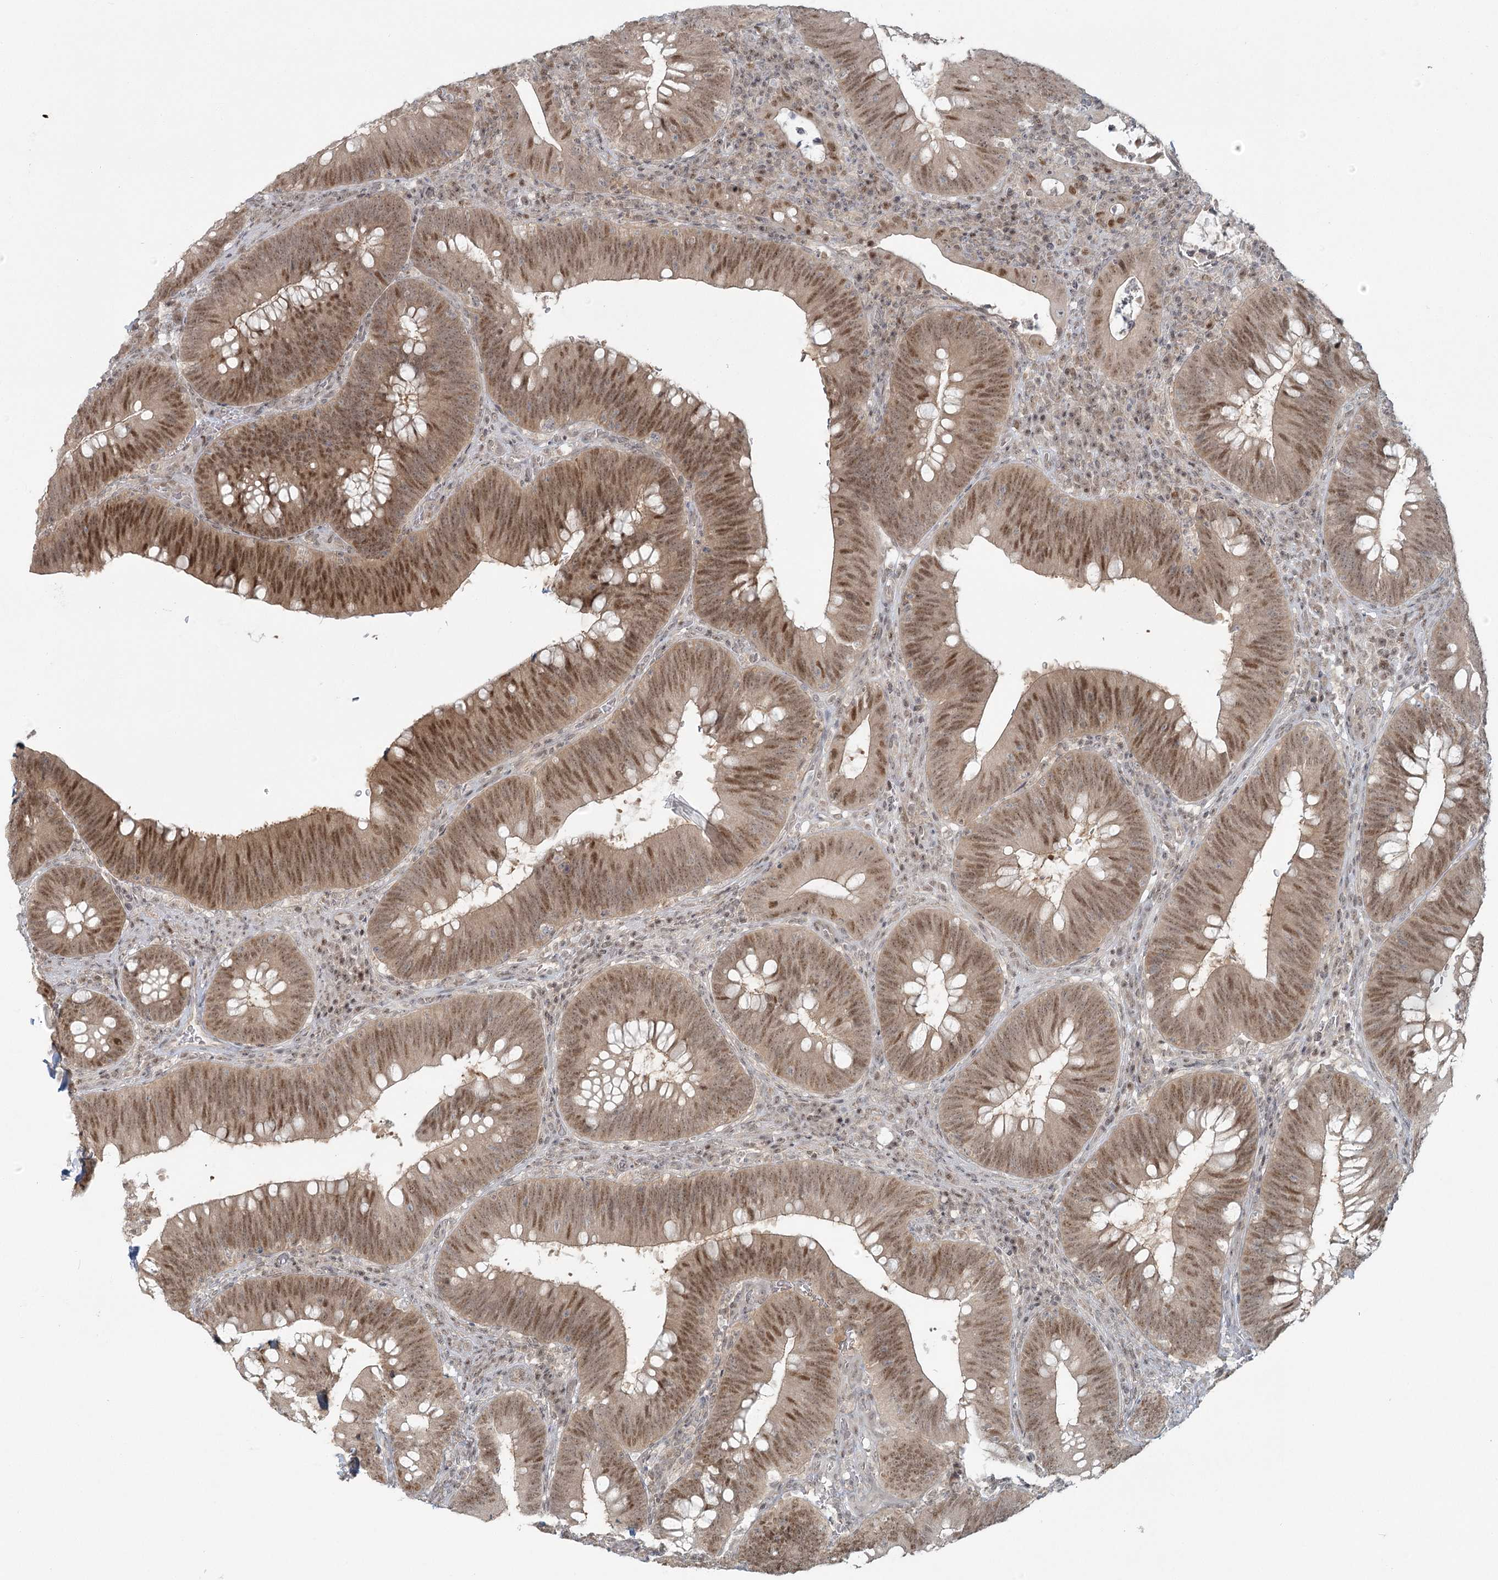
{"staining": {"intensity": "moderate", "quantity": ">75%", "location": "cytoplasmic/membranous,nuclear"}, "tissue": "colorectal cancer", "cell_type": "Tumor cells", "image_type": "cancer", "snomed": [{"axis": "morphology", "description": "Normal tissue, NOS"}, {"axis": "topography", "description": "Colon"}], "caption": "Tumor cells display medium levels of moderate cytoplasmic/membranous and nuclear staining in about >75% of cells in human colorectal cancer.", "gene": "R3HCC1L", "patient": {"sex": "female", "age": 82}}